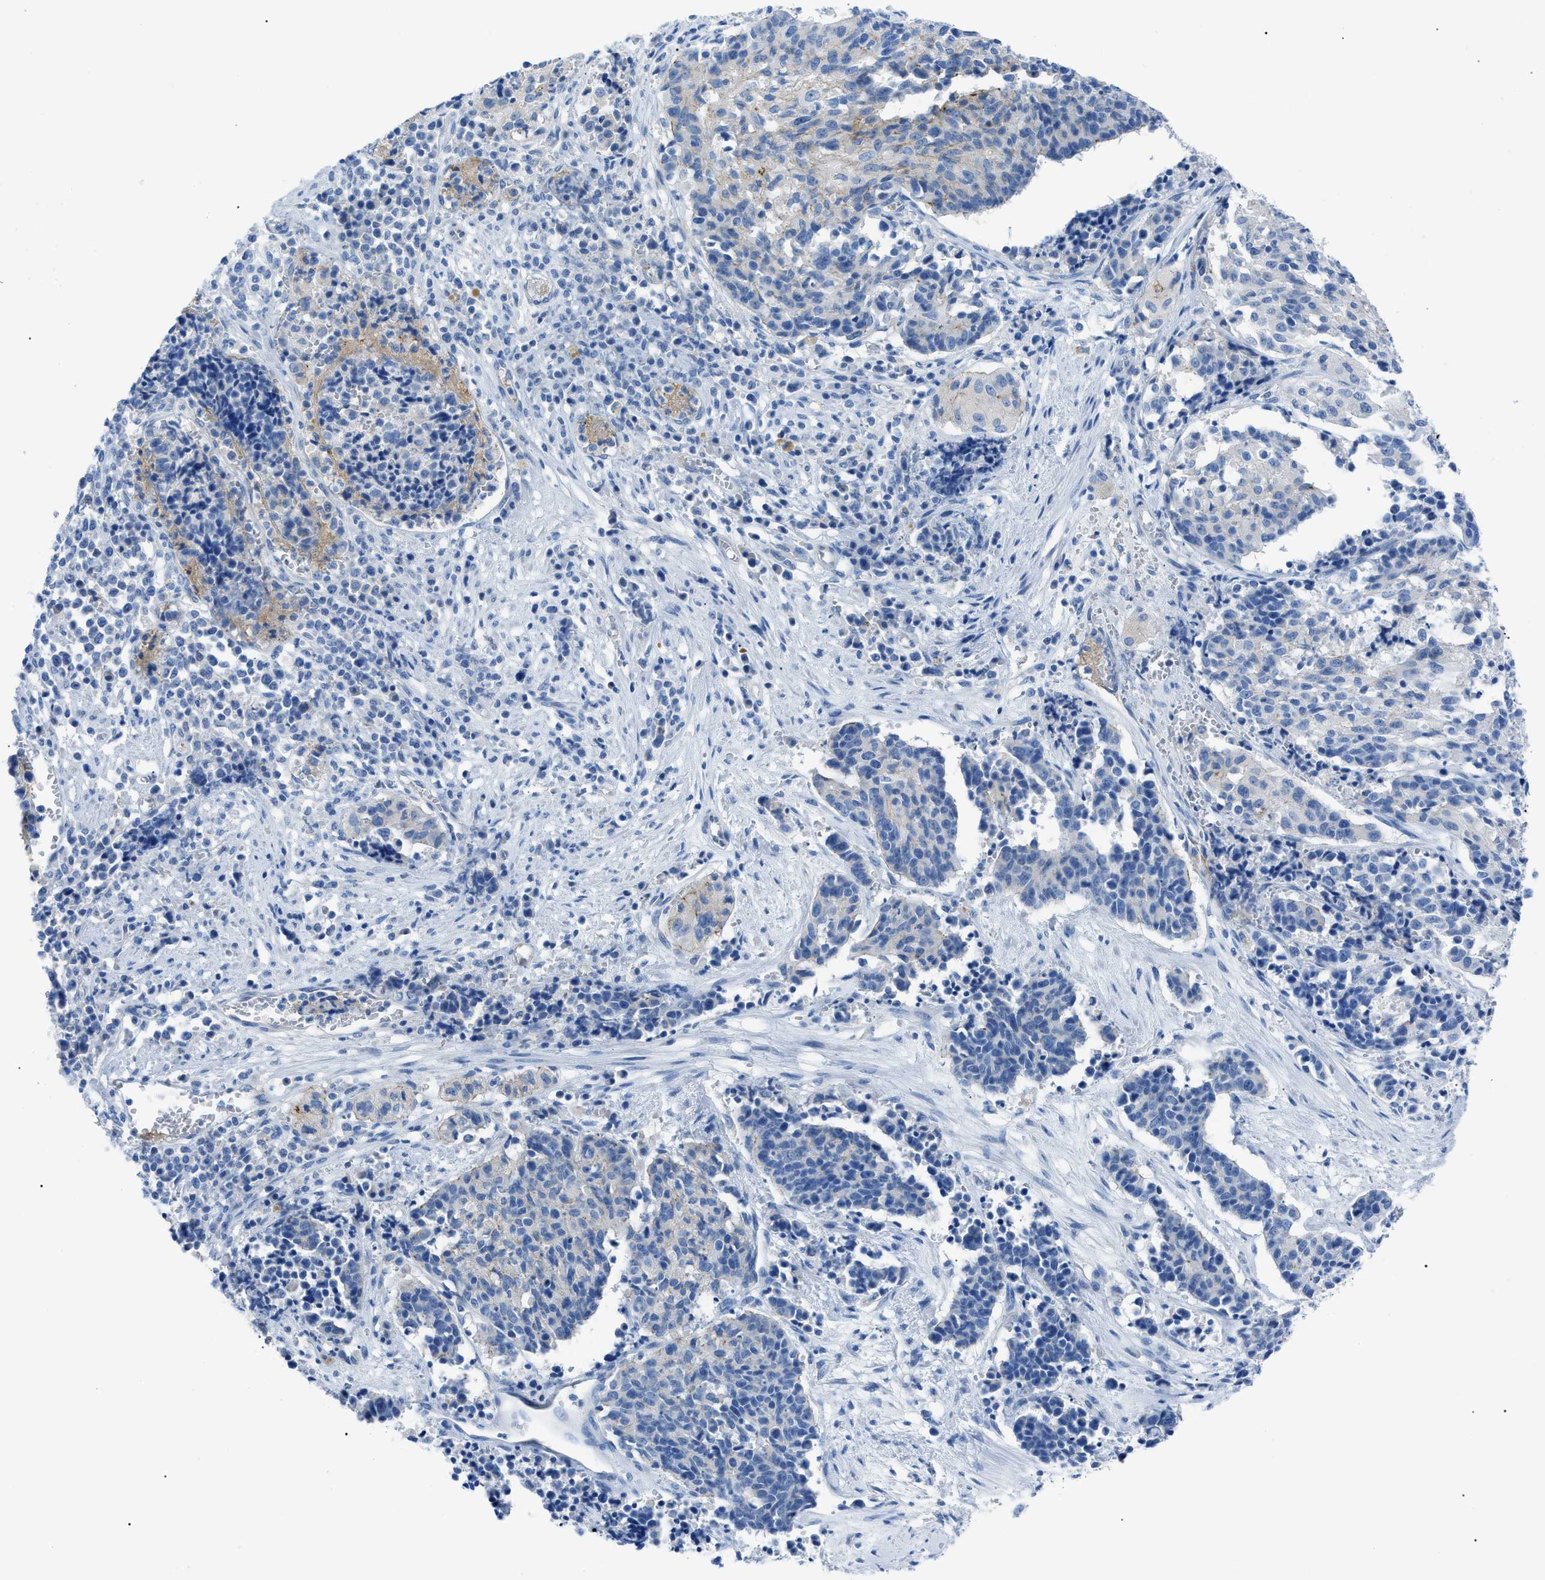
{"staining": {"intensity": "negative", "quantity": "none", "location": "none"}, "tissue": "cervical cancer", "cell_type": "Tumor cells", "image_type": "cancer", "snomed": [{"axis": "morphology", "description": "Squamous cell carcinoma, NOS"}, {"axis": "topography", "description": "Cervix"}], "caption": "The immunohistochemistry (IHC) image has no significant staining in tumor cells of cervical squamous cell carcinoma tissue.", "gene": "ZDHHC24", "patient": {"sex": "female", "age": 35}}